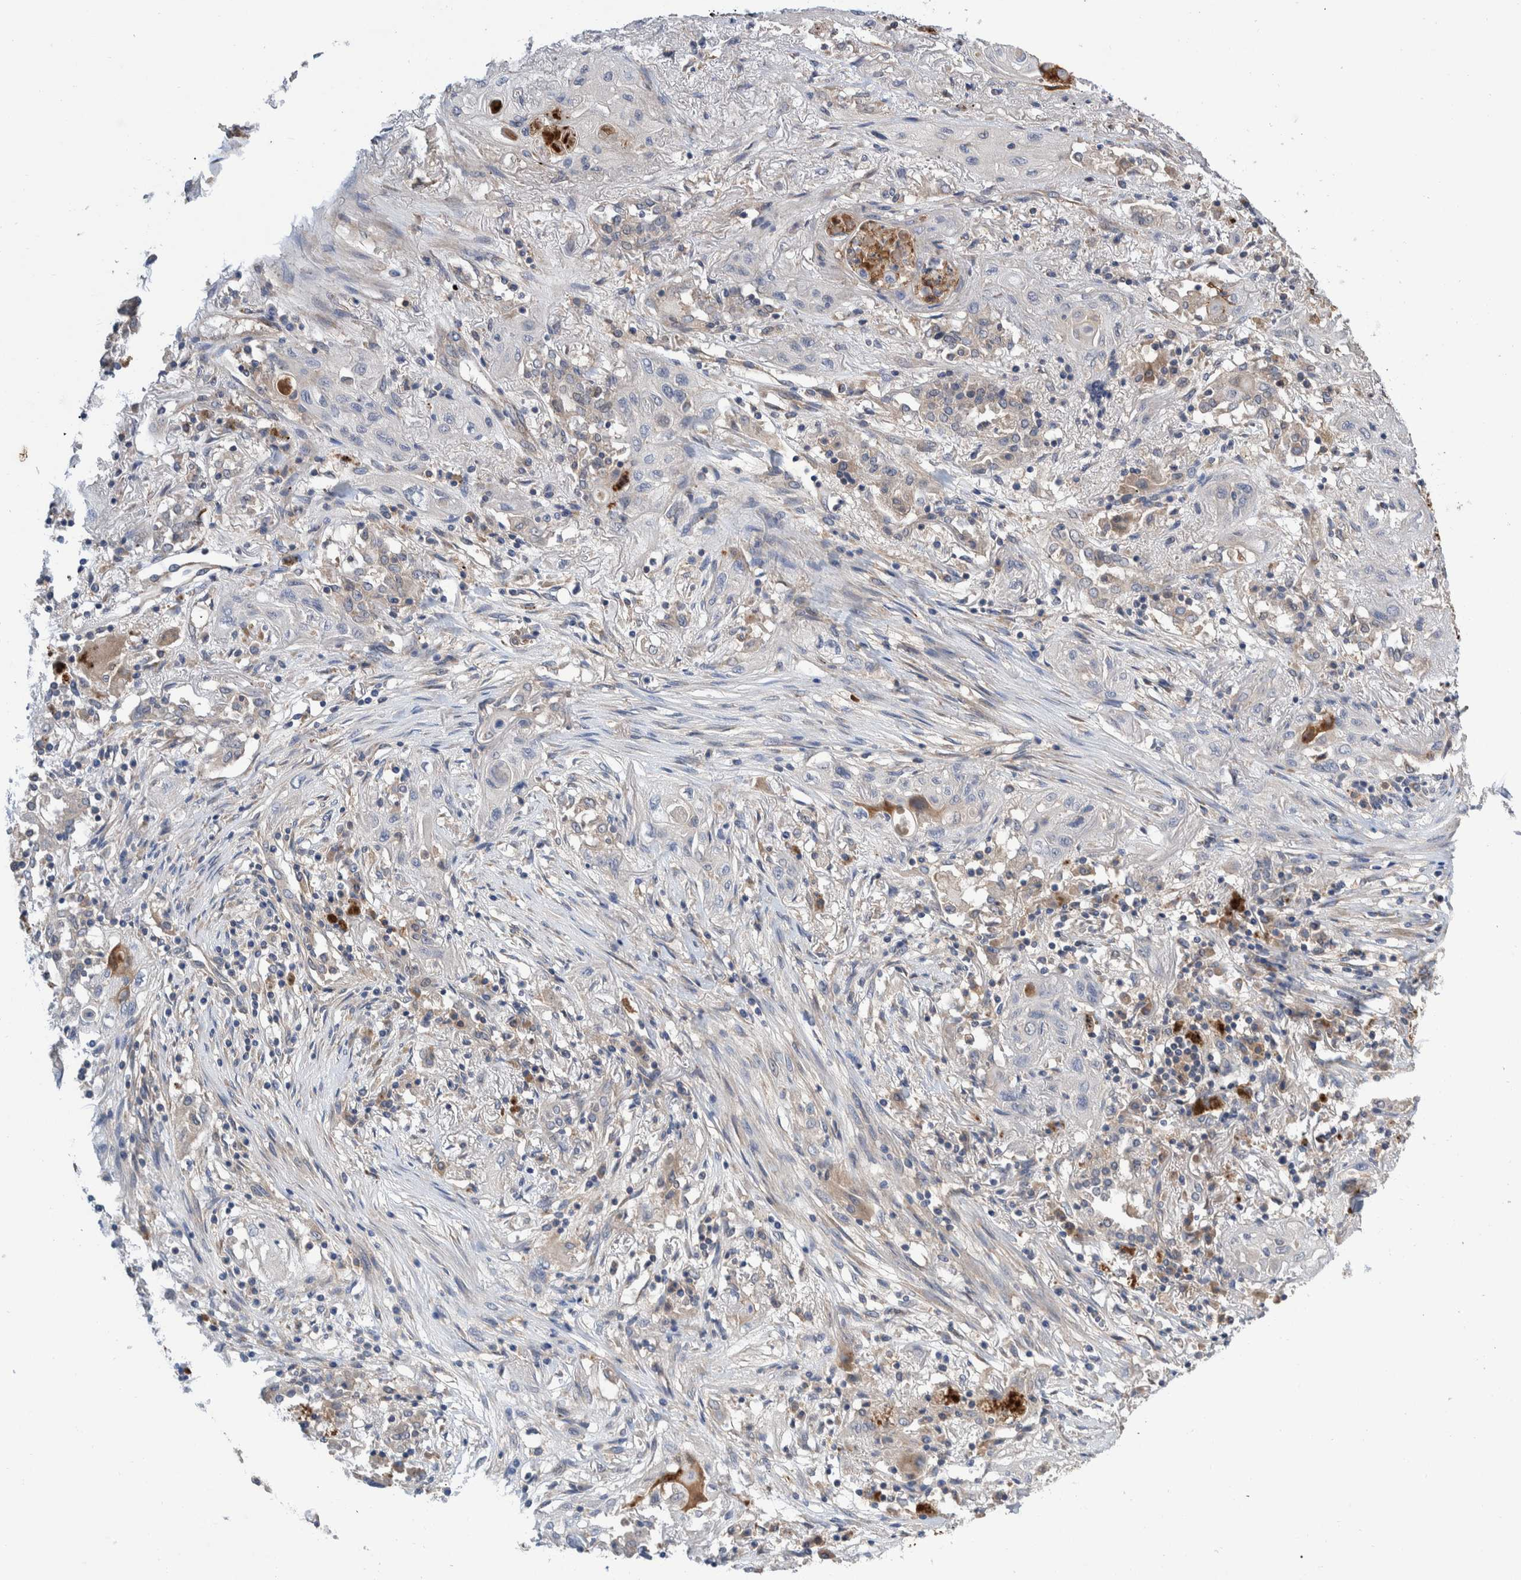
{"staining": {"intensity": "weak", "quantity": "<25%", "location": "cytoplasmic/membranous"}, "tissue": "lung cancer", "cell_type": "Tumor cells", "image_type": "cancer", "snomed": [{"axis": "morphology", "description": "Squamous cell carcinoma, NOS"}, {"axis": "topography", "description": "Lung"}], "caption": "IHC micrograph of human lung cancer (squamous cell carcinoma) stained for a protein (brown), which displays no staining in tumor cells. (Stains: DAB immunohistochemistry (IHC) with hematoxylin counter stain, Microscopy: brightfield microscopy at high magnification).", "gene": "PLPBP", "patient": {"sex": "female", "age": 47}}